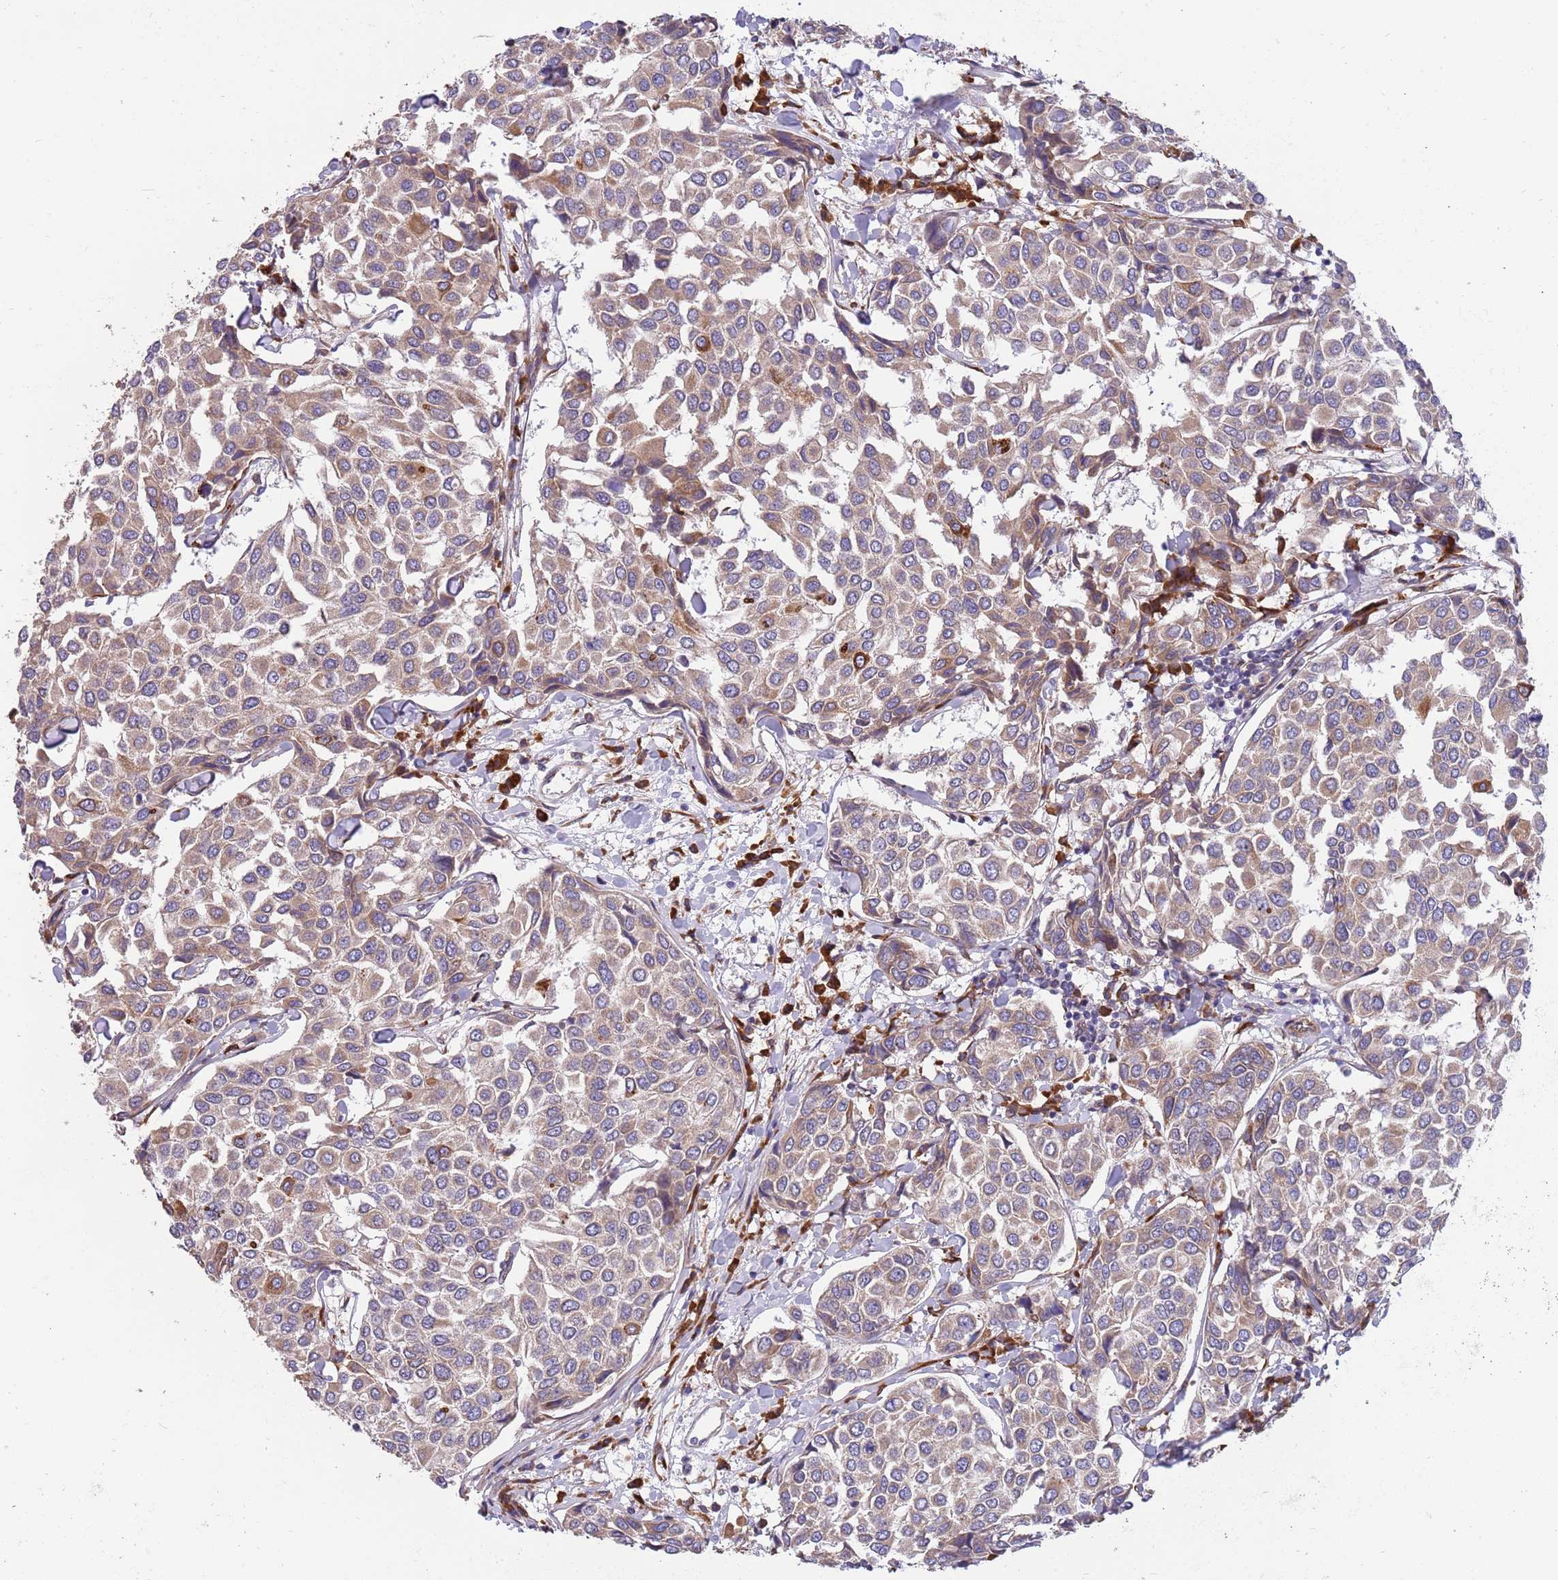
{"staining": {"intensity": "weak", "quantity": ">75%", "location": "cytoplasmic/membranous"}, "tissue": "breast cancer", "cell_type": "Tumor cells", "image_type": "cancer", "snomed": [{"axis": "morphology", "description": "Duct carcinoma"}, {"axis": "topography", "description": "Breast"}], "caption": "An immunohistochemistry micrograph of neoplastic tissue is shown. Protein staining in brown highlights weak cytoplasmic/membranous positivity in breast cancer (intraductal carcinoma) within tumor cells. (Brightfield microscopy of DAB IHC at high magnification).", "gene": "ARMCX6", "patient": {"sex": "female", "age": 55}}